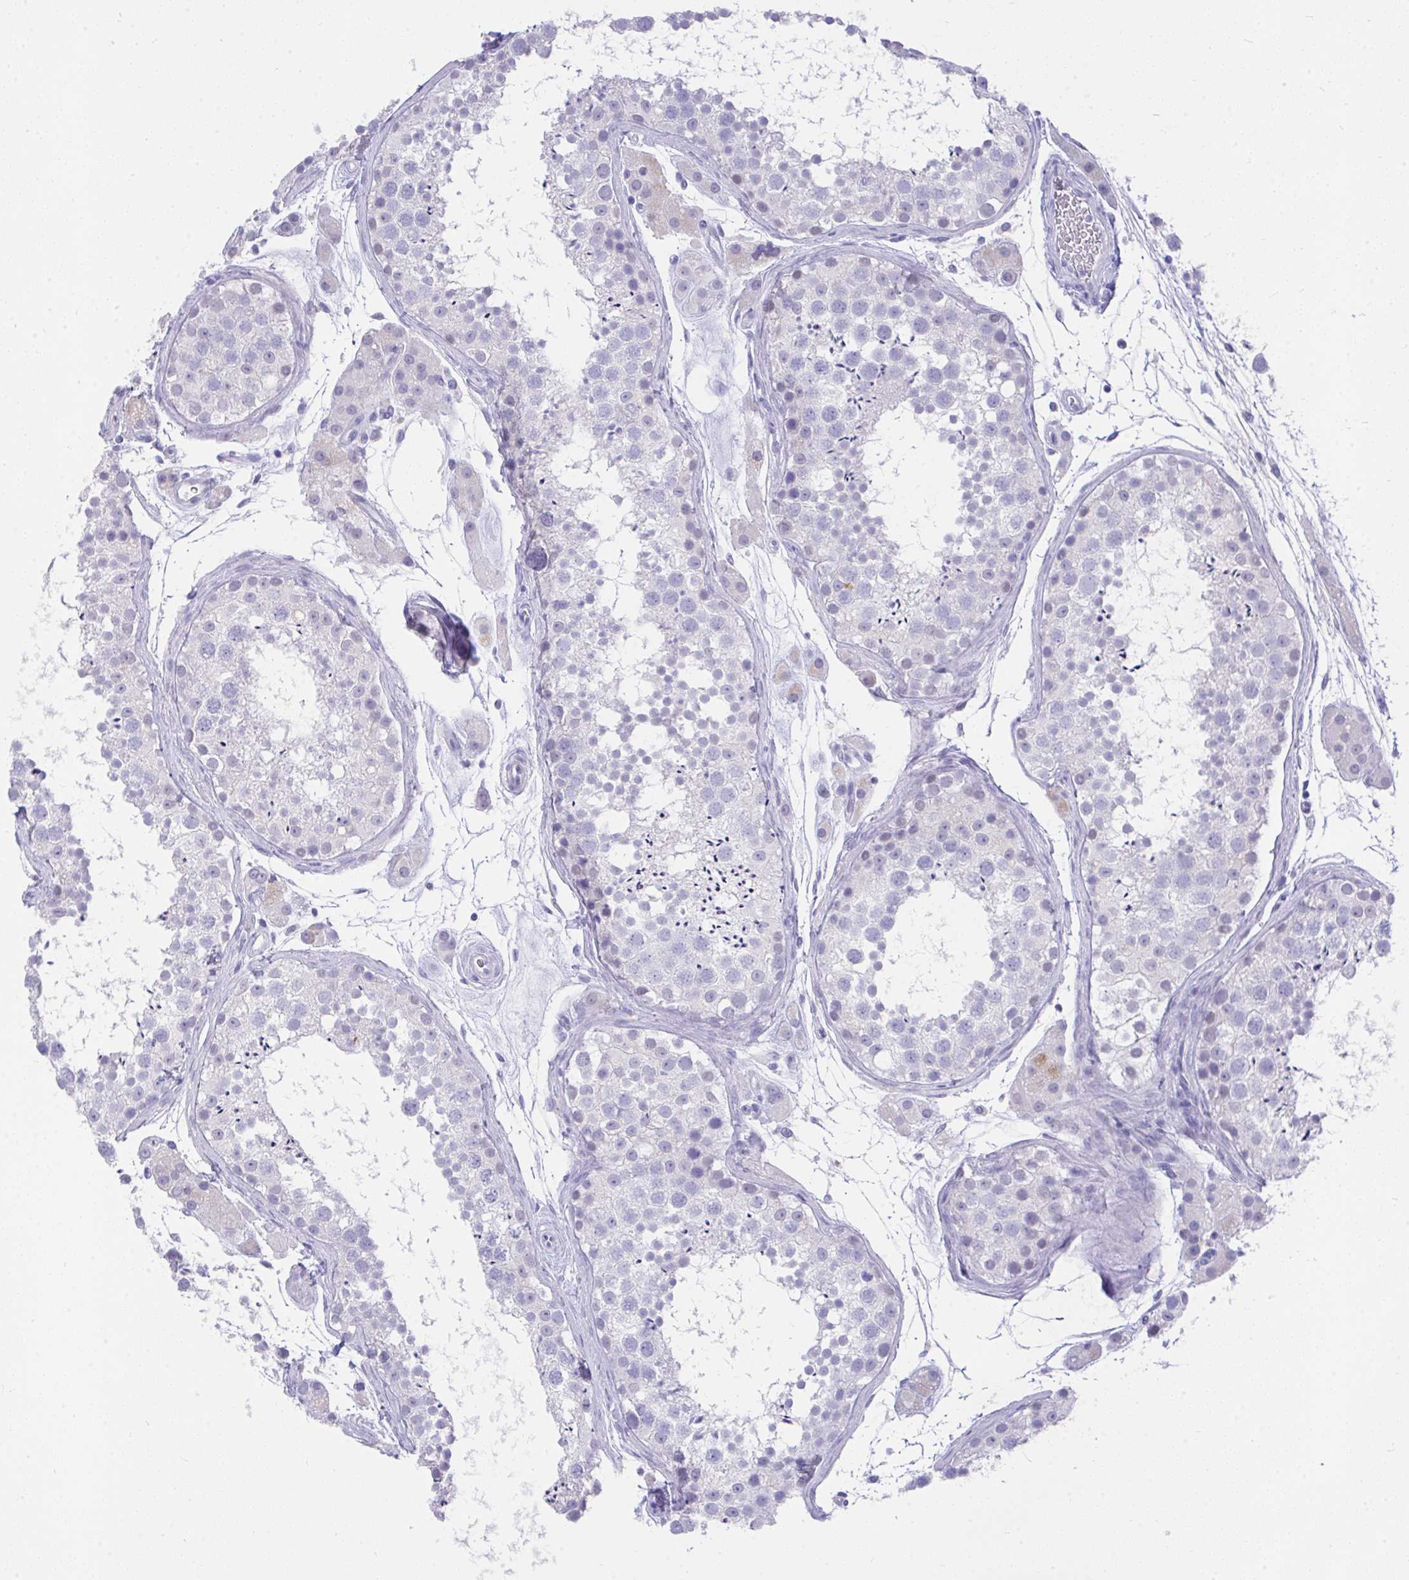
{"staining": {"intensity": "negative", "quantity": "none", "location": "none"}, "tissue": "testis", "cell_type": "Cells in seminiferous ducts", "image_type": "normal", "snomed": [{"axis": "morphology", "description": "Normal tissue, NOS"}, {"axis": "topography", "description": "Testis"}], "caption": "Cells in seminiferous ducts show no significant expression in benign testis.", "gene": "MS4A12", "patient": {"sex": "male", "age": 41}}